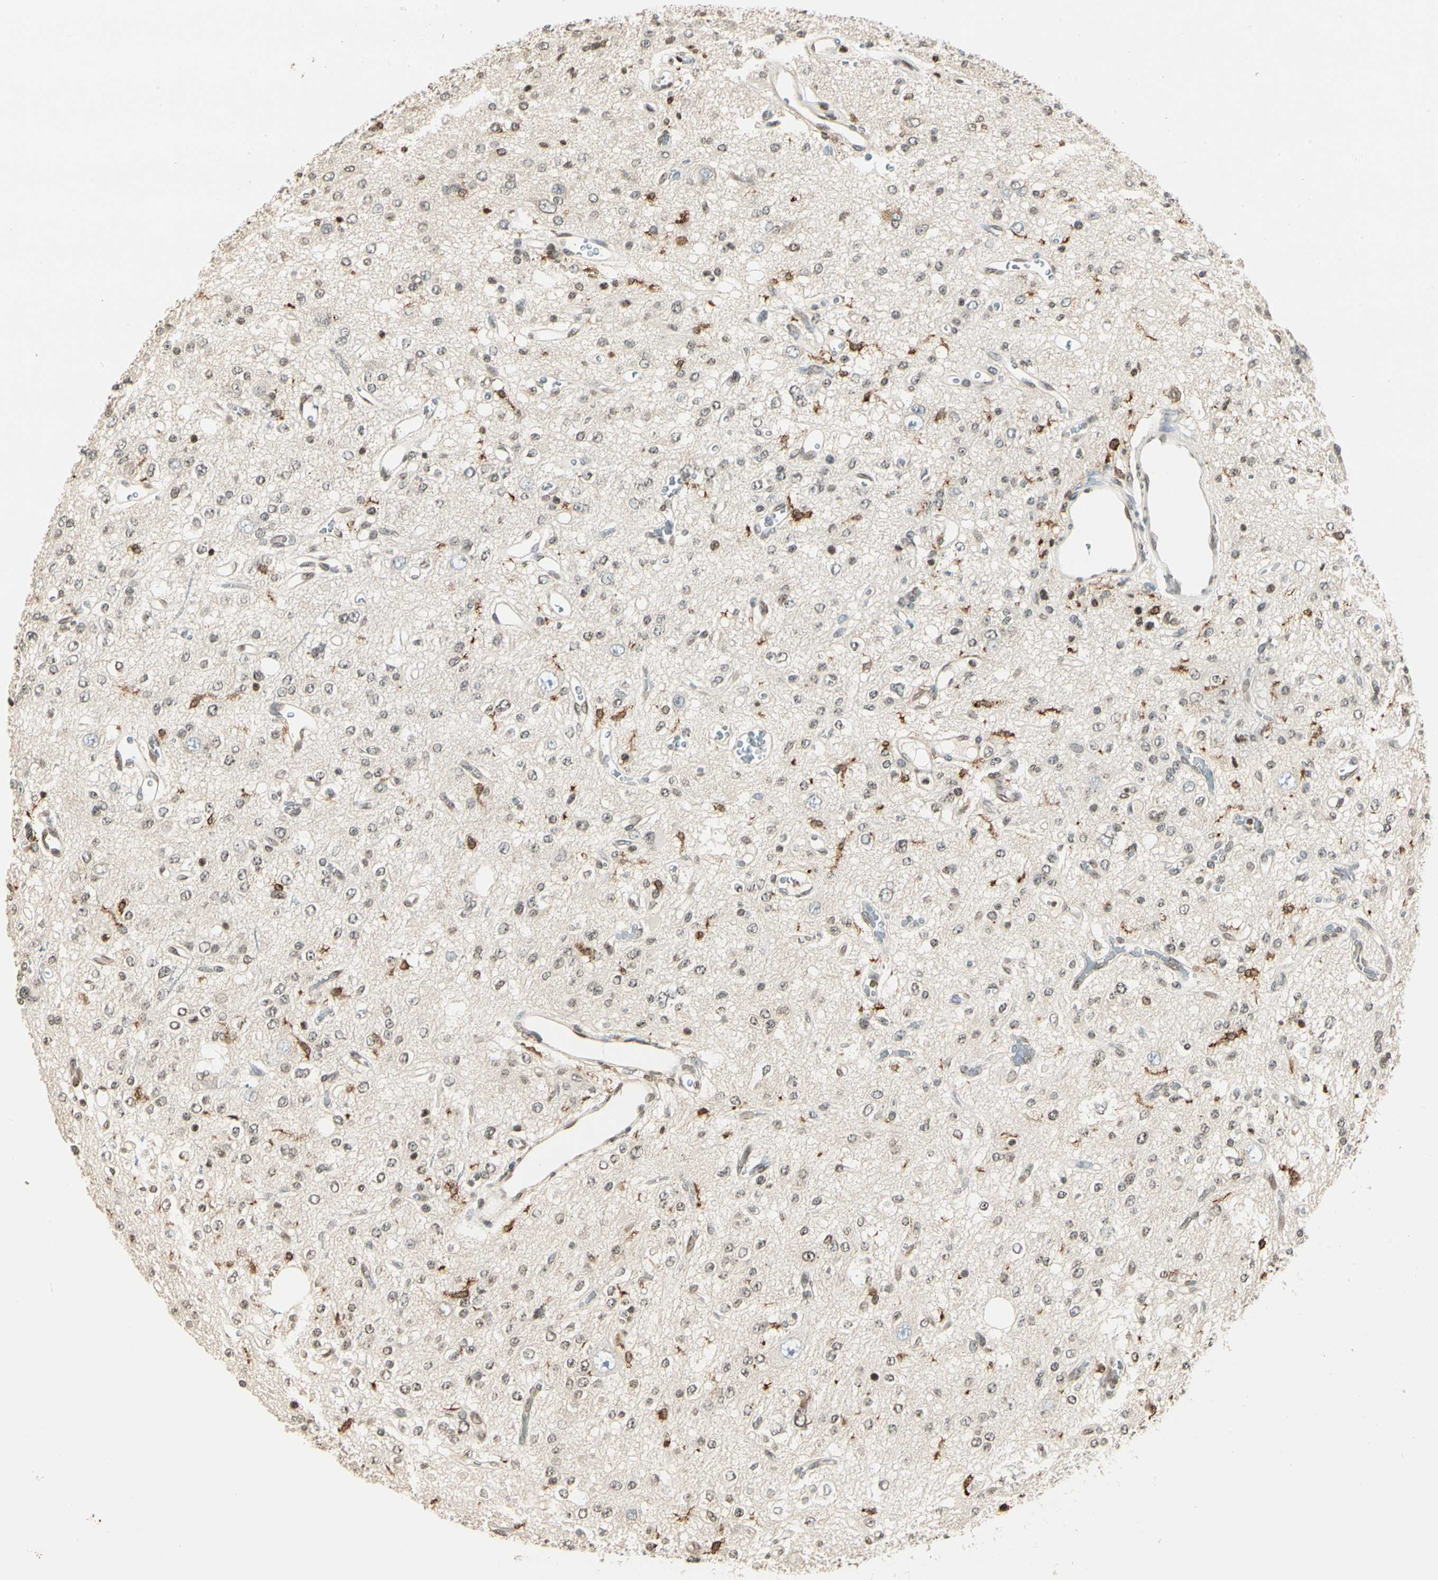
{"staining": {"intensity": "weak", "quantity": "25%-75%", "location": "nuclear"}, "tissue": "glioma", "cell_type": "Tumor cells", "image_type": "cancer", "snomed": [{"axis": "morphology", "description": "Glioma, malignant, Low grade"}, {"axis": "topography", "description": "Brain"}], "caption": "Glioma tissue shows weak nuclear expression in about 25%-75% of tumor cells, visualized by immunohistochemistry.", "gene": "FER", "patient": {"sex": "male", "age": 38}}